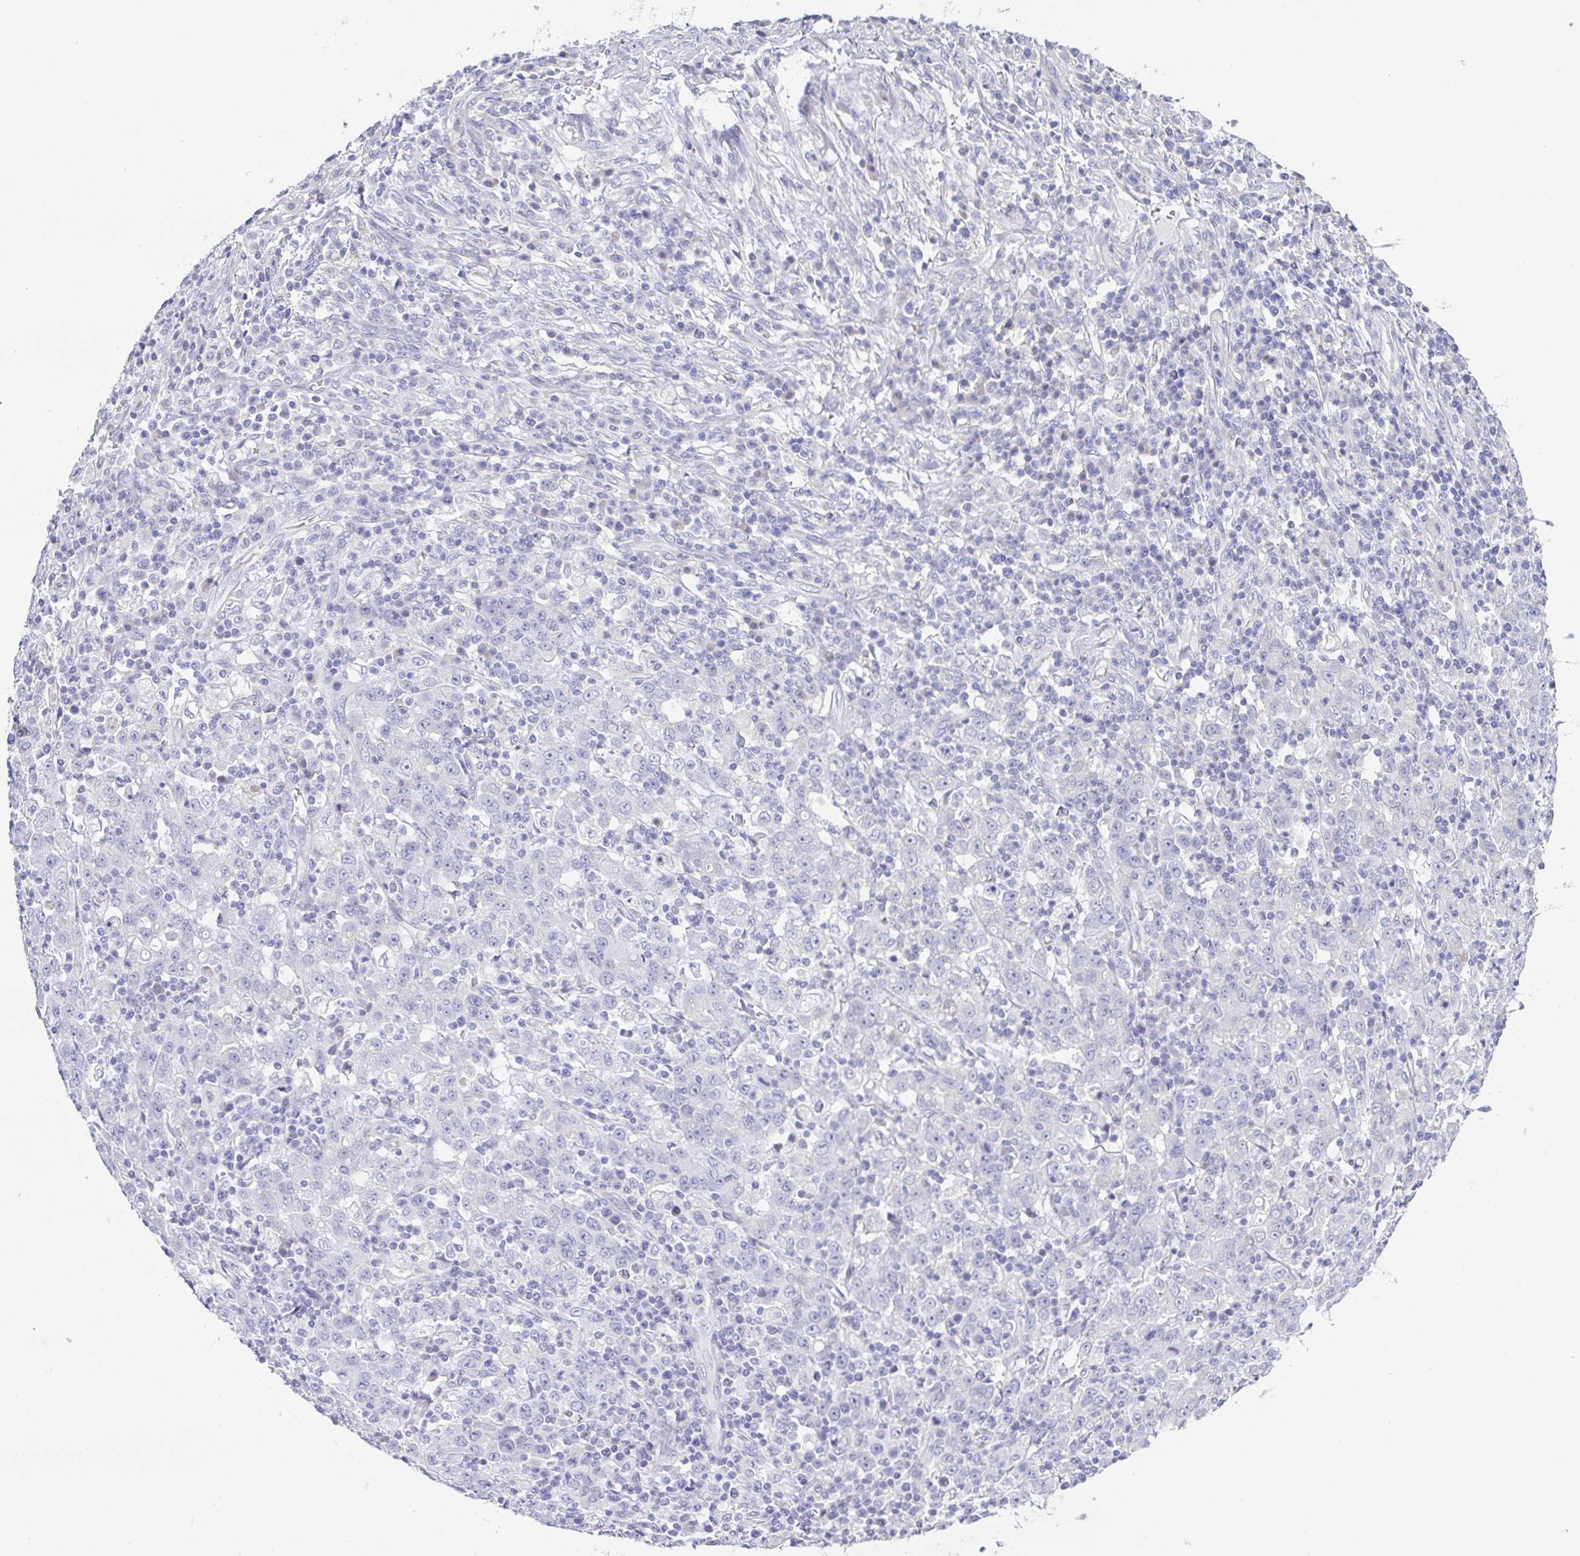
{"staining": {"intensity": "negative", "quantity": "none", "location": "none"}, "tissue": "stomach cancer", "cell_type": "Tumor cells", "image_type": "cancer", "snomed": [{"axis": "morphology", "description": "Adenocarcinoma, NOS"}, {"axis": "topography", "description": "Stomach, upper"}], "caption": "Stomach cancer stained for a protein using immunohistochemistry exhibits no positivity tumor cells.", "gene": "HAPLN2", "patient": {"sex": "male", "age": 69}}